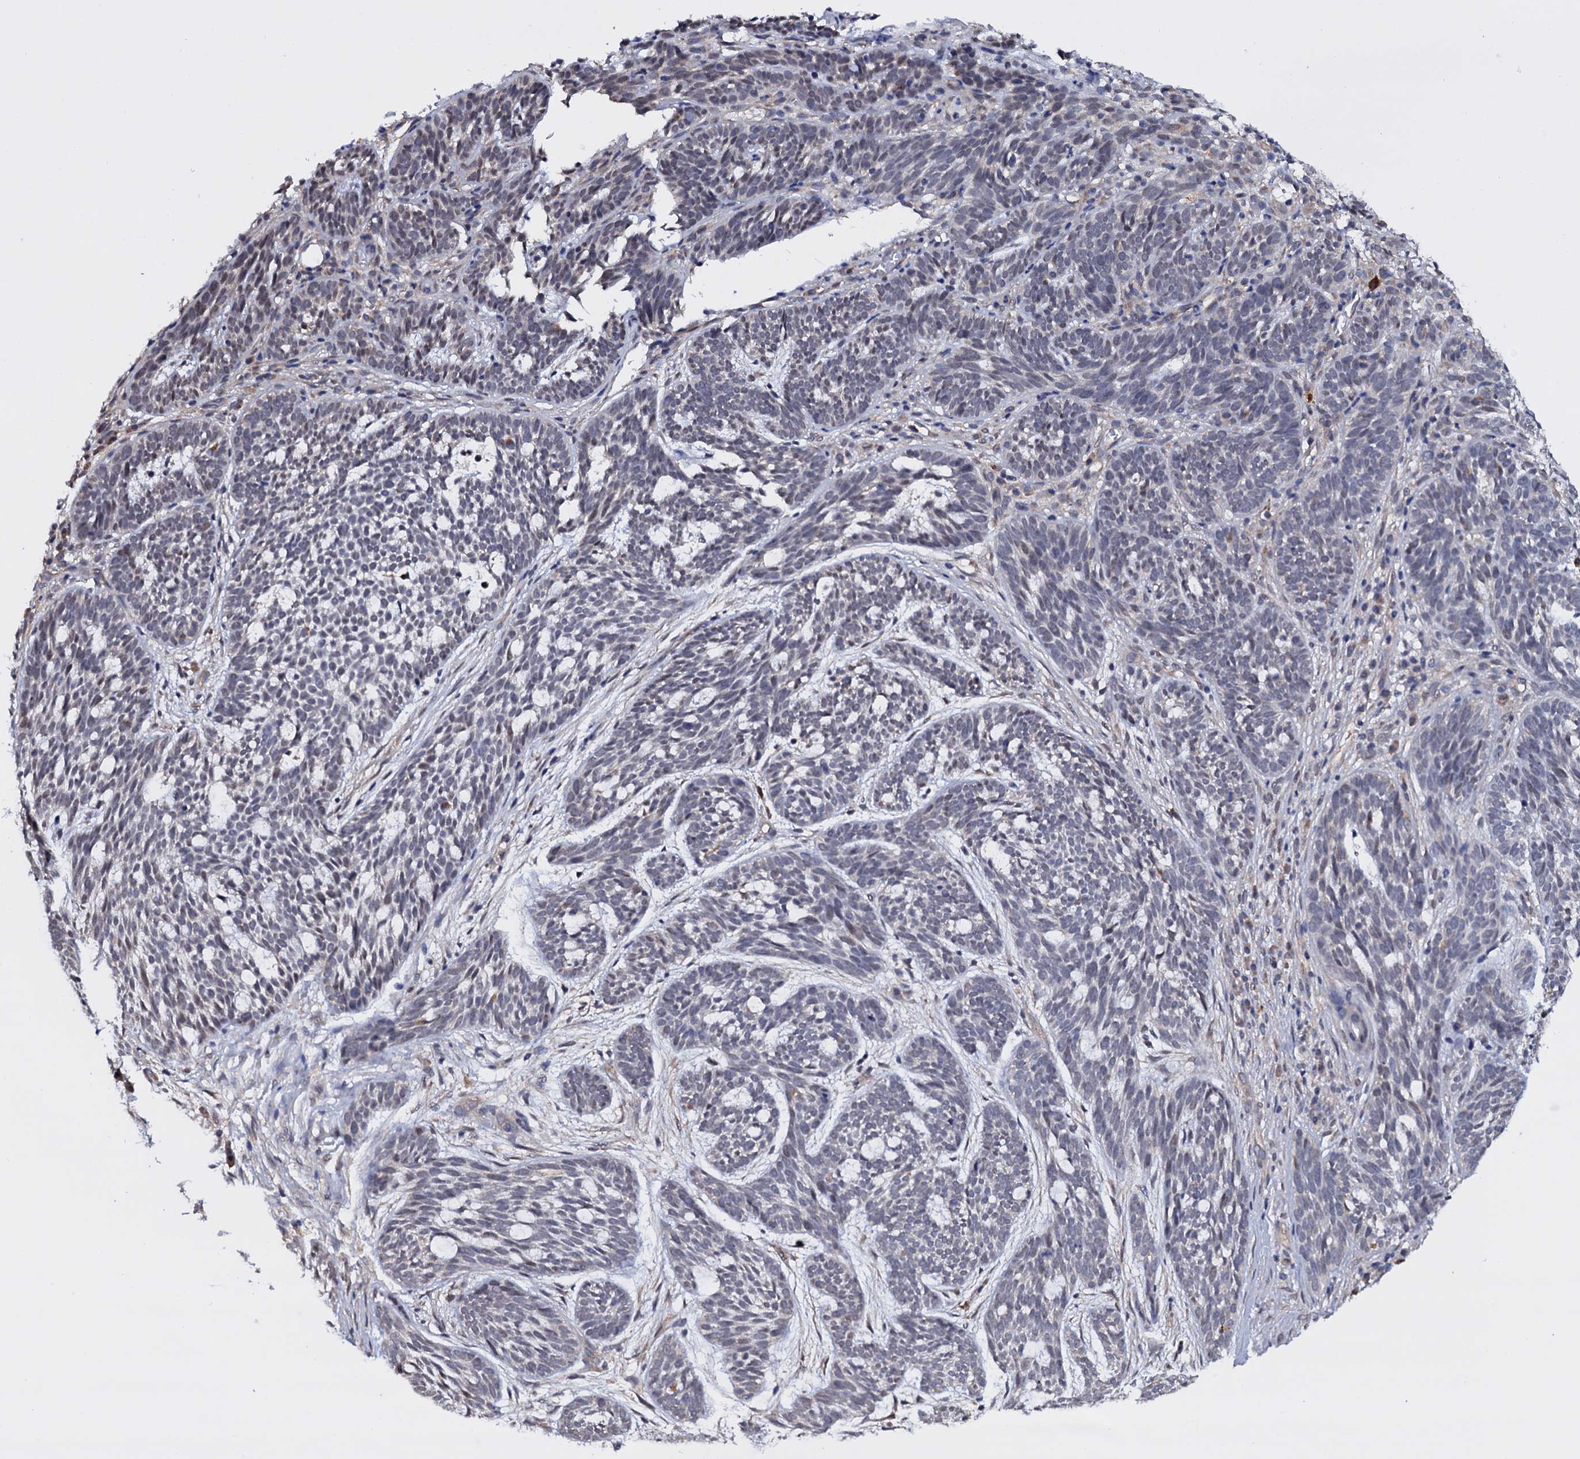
{"staining": {"intensity": "negative", "quantity": "none", "location": "none"}, "tissue": "skin cancer", "cell_type": "Tumor cells", "image_type": "cancer", "snomed": [{"axis": "morphology", "description": "Basal cell carcinoma"}, {"axis": "topography", "description": "Skin"}], "caption": "Tumor cells show no significant positivity in skin cancer (basal cell carcinoma).", "gene": "GAREM1", "patient": {"sex": "male", "age": 71}}